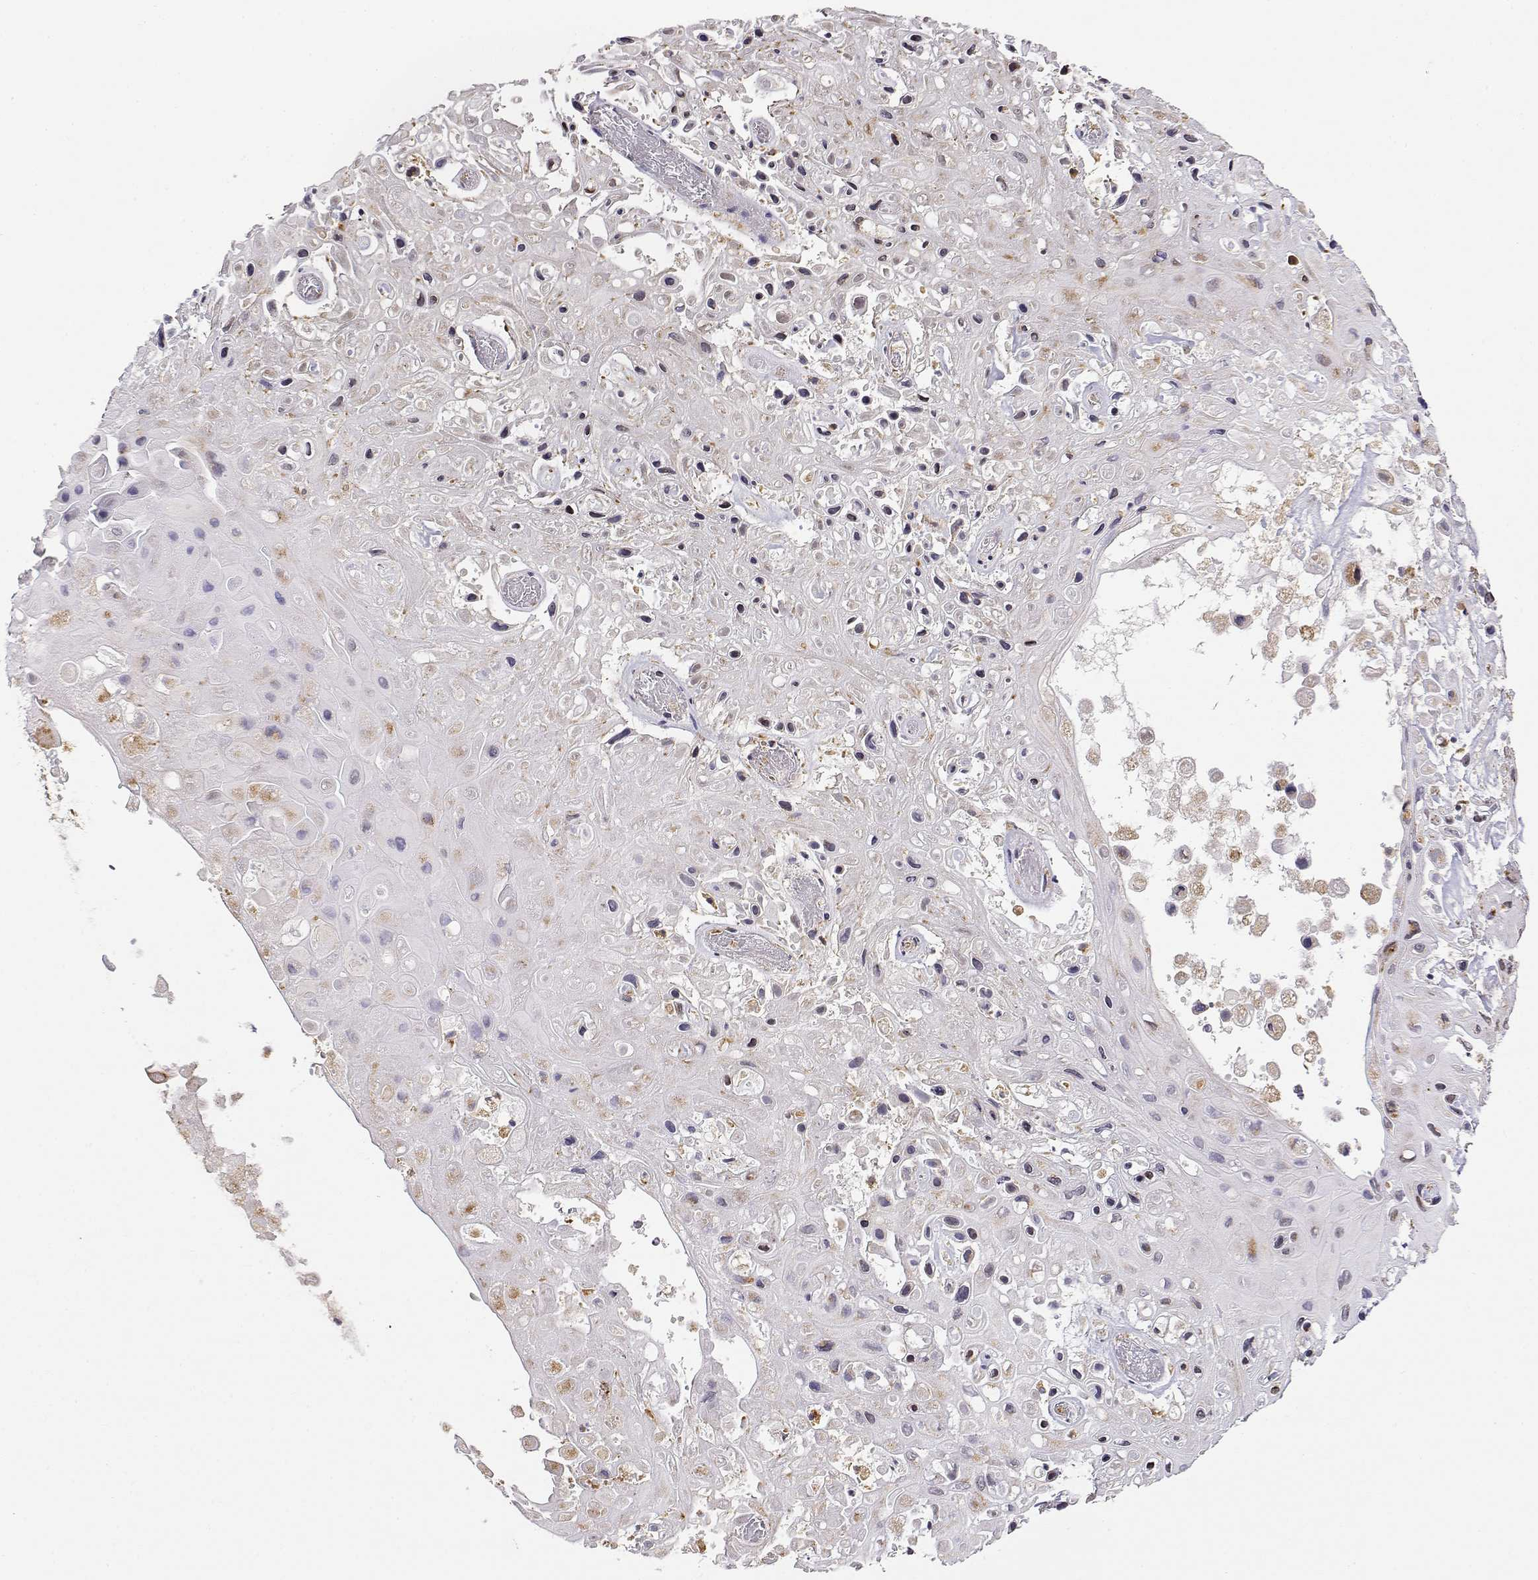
{"staining": {"intensity": "moderate", "quantity": "25%-75%", "location": "cytoplasmic/membranous,nuclear"}, "tissue": "skin cancer", "cell_type": "Tumor cells", "image_type": "cancer", "snomed": [{"axis": "morphology", "description": "Squamous cell carcinoma, NOS"}, {"axis": "topography", "description": "Skin"}], "caption": "Immunohistochemical staining of skin cancer demonstrates medium levels of moderate cytoplasmic/membranous and nuclear protein expression in approximately 25%-75% of tumor cells. The protein of interest is stained brown, and the nuclei are stained in blue (DAB (3,3'-diaminobenzidine) IHC with brightfield microscopy, high magnification).", "gene": "RNF13", "patient": {"sex": "male", "age": 82}}